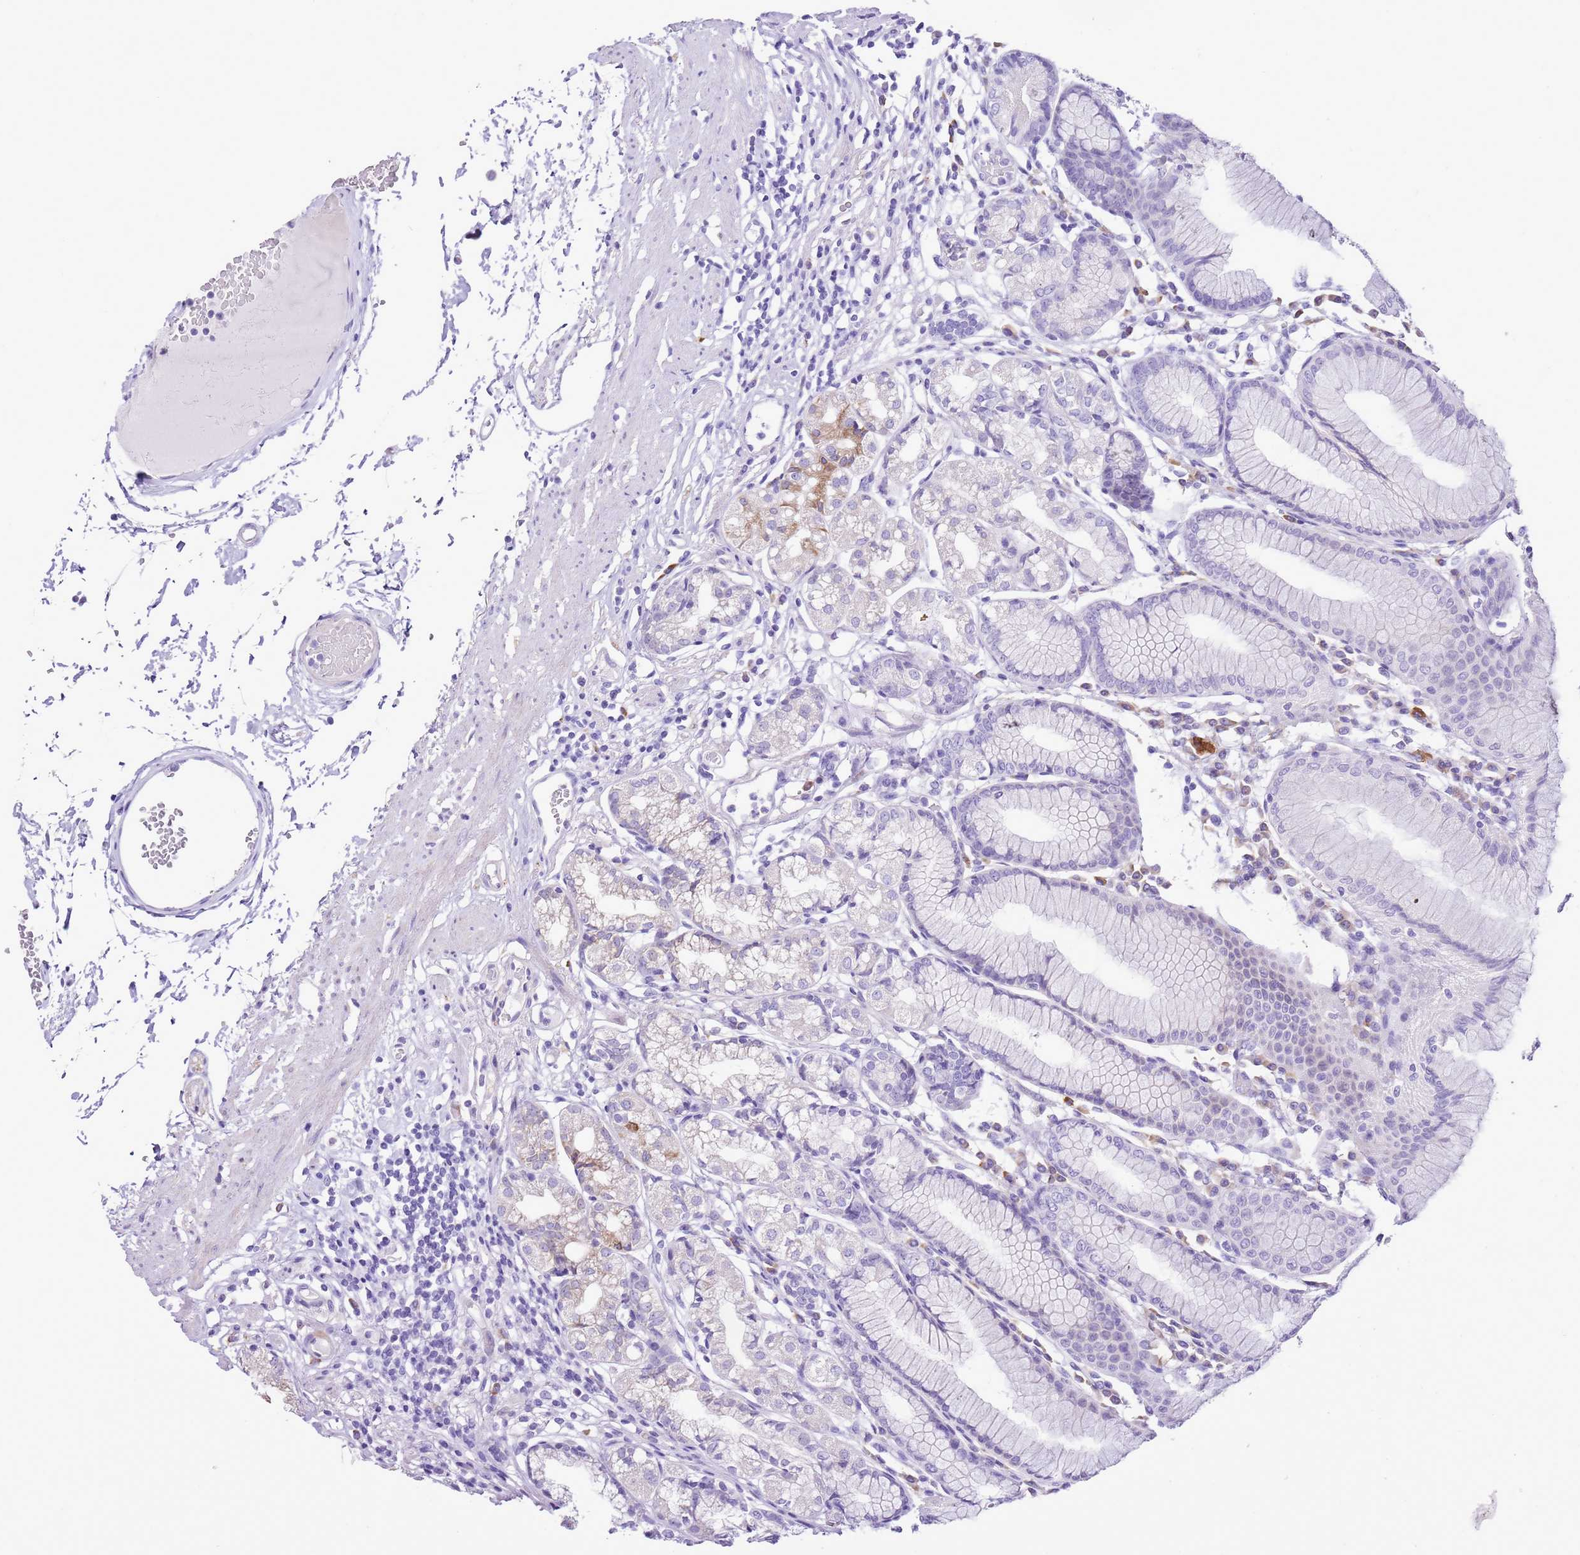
{"staining": {"intensity": "strong", "quantity": "25%-75%", "location": "cytoplasmic/membranous"}, "tissue": "stomach", "cell_type": "Glandular cells", "image_type": "normal", "snomed": [{"axis": "morphology", "description": "Normal tissue, NOS"}, {"axis": "topography", "description": "Stomach"}], "caption": "An IHC image of unremarkable tissue is shown. Protein staining in brown labels strong cytoplasmic/membranous positivity in stomach within glandular cells.", "gene": "AAR2", "patient": {"sex": "female", "age": 57}}